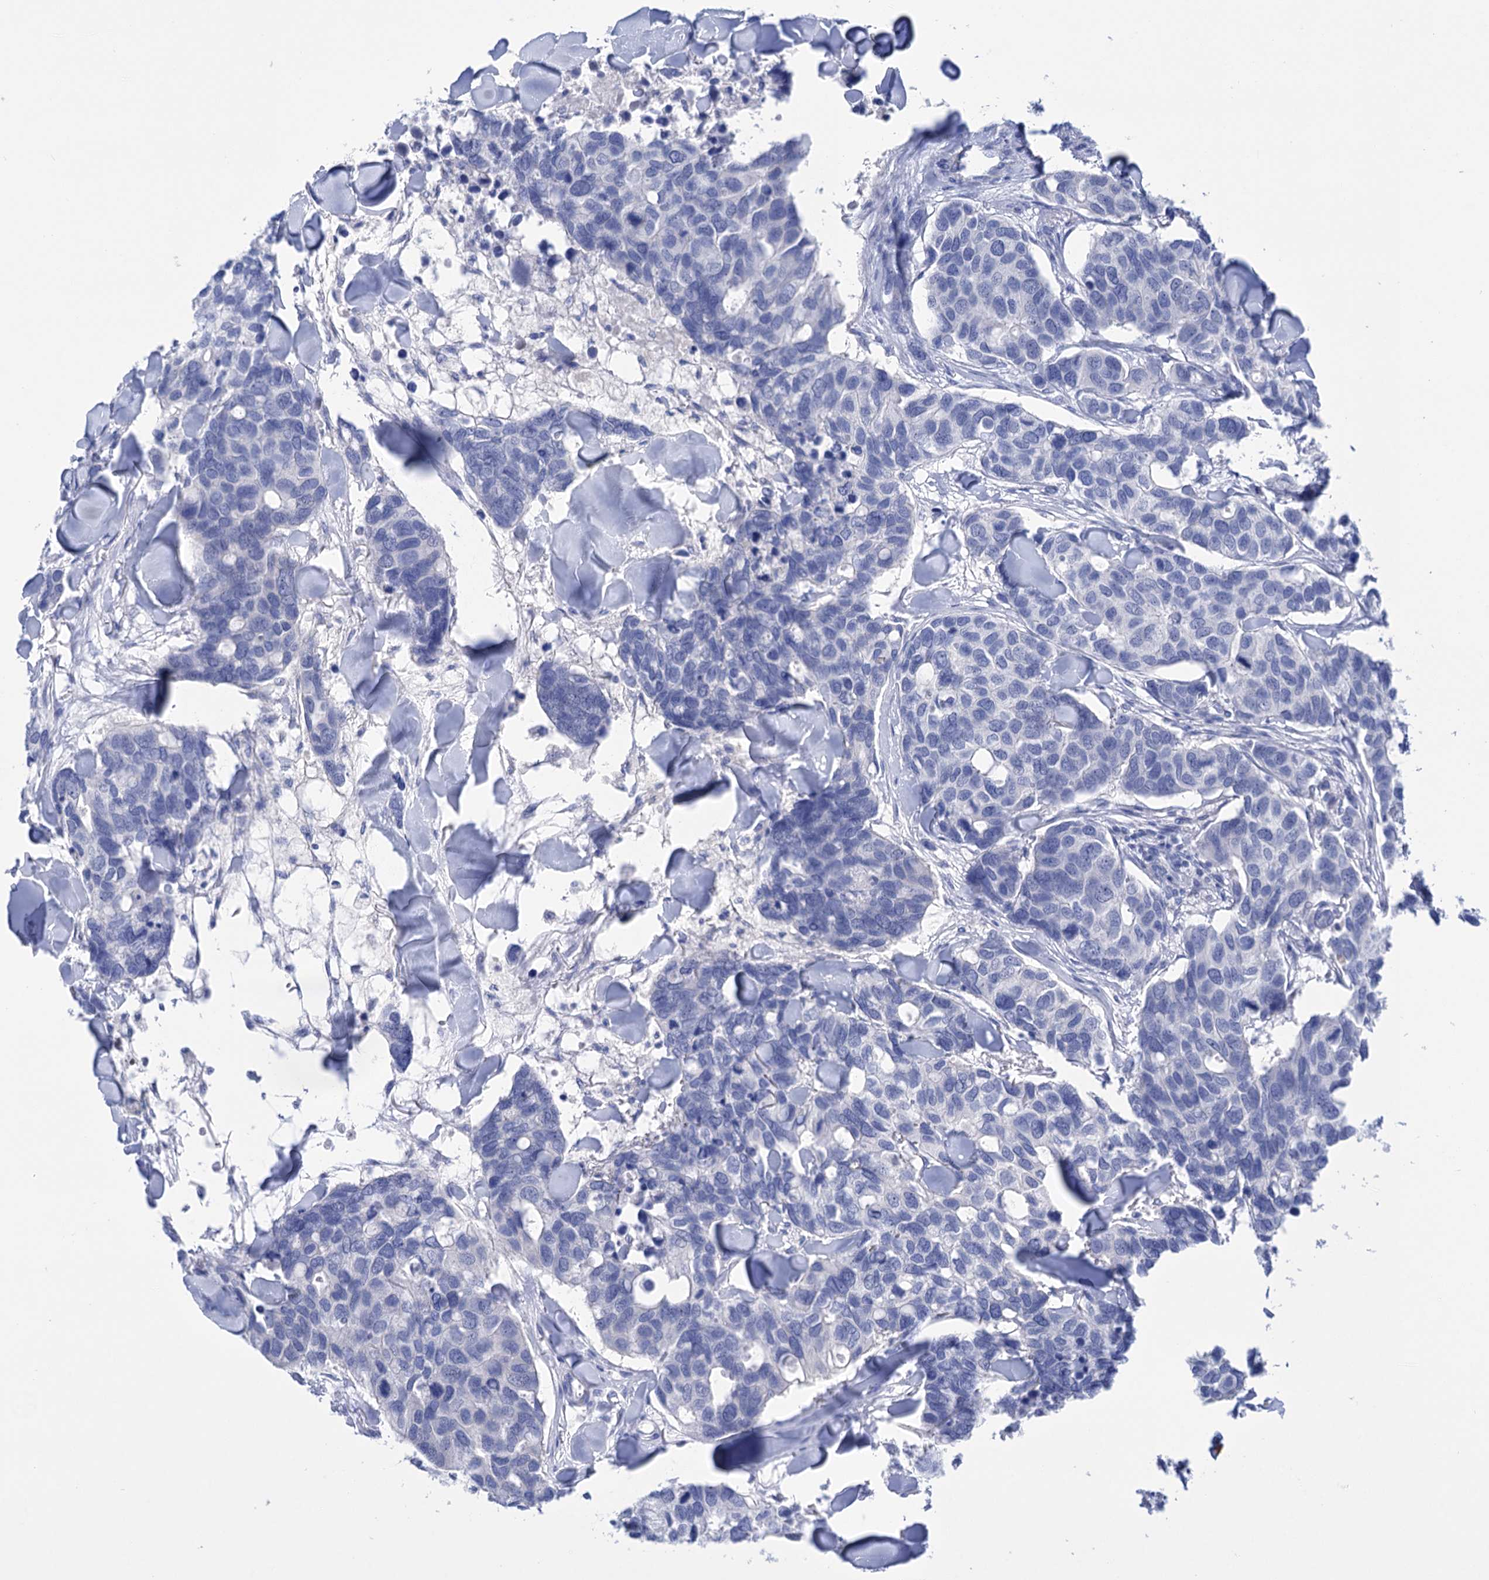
{"staining": {"intensity": "negative", "quantity": "none", "location": "none"}, "tissue": "breast cancer", "cell_type": "Tumor cells", "image_type": "cancer", "snomed": [{"axis": "morphology", "description": "Duct carcinoma"}, {"axis": "topography", "description": "Breast"}], "caption": "Histopathology image shows no protein staining in tumor cells of breast infiltrating ductal carcinoma tissue.", "gene": "YARS2", "patient": {"sex": "female", "age": 83}}